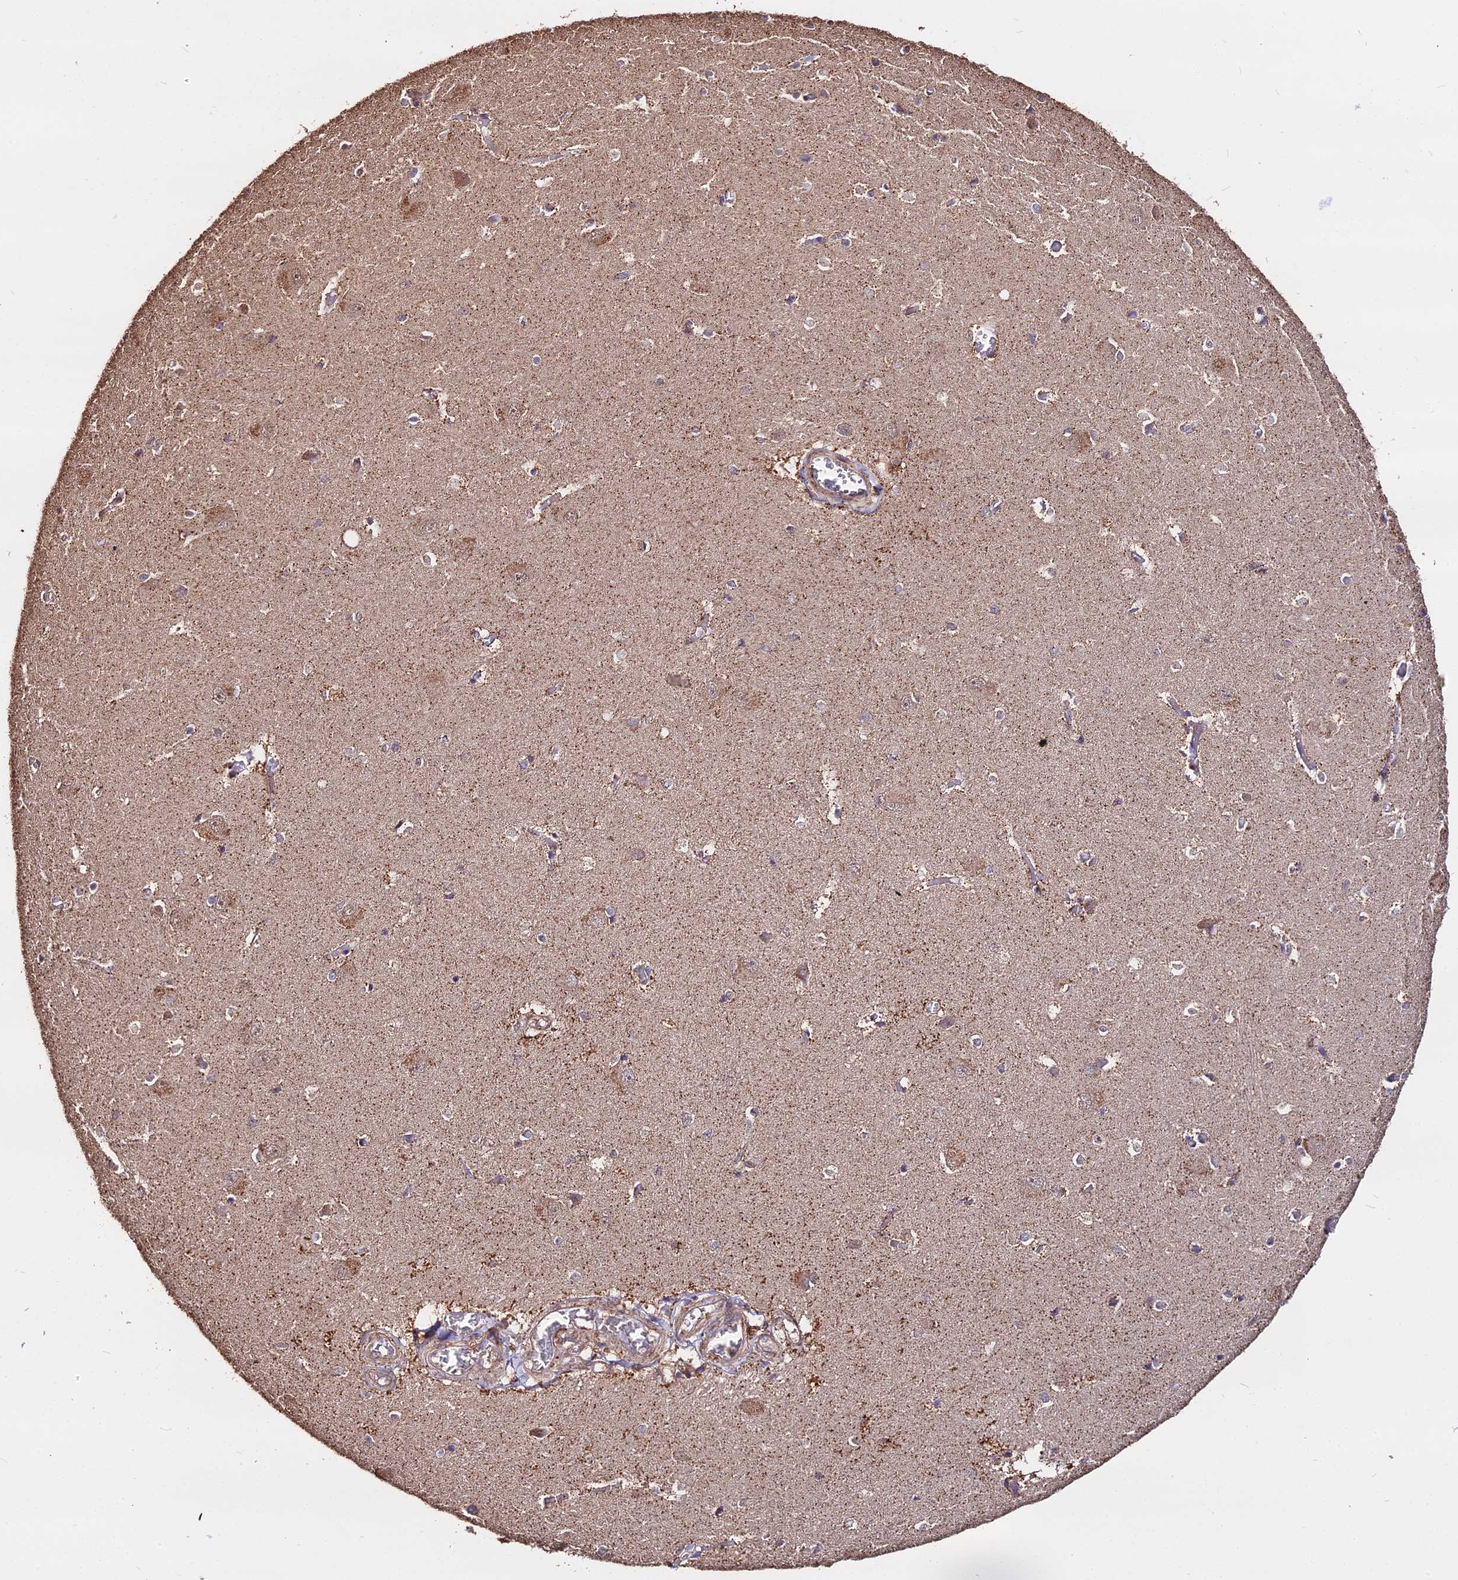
{"staining": {"intensity": "moderate", "quantity": "<25%", "location": "cytoplasmic/membranous,nuclear"}, "tissue": "caudate", "cell_type": "Glial cells", "image_type": "normal", "snomed": [{"axis": "morphology", "description": "Normal tissue, NOS"}, {"axis": "topography", "description": "Lateral ventricle wall"}], "caption": "A brown stain highlights moderate cytoplasmic/membranous,nuclear positivity of a protein in glial cells of unremarkable human caudate.", "gene": "METTL13", "patient": {"sex": "male", "age": 37}}